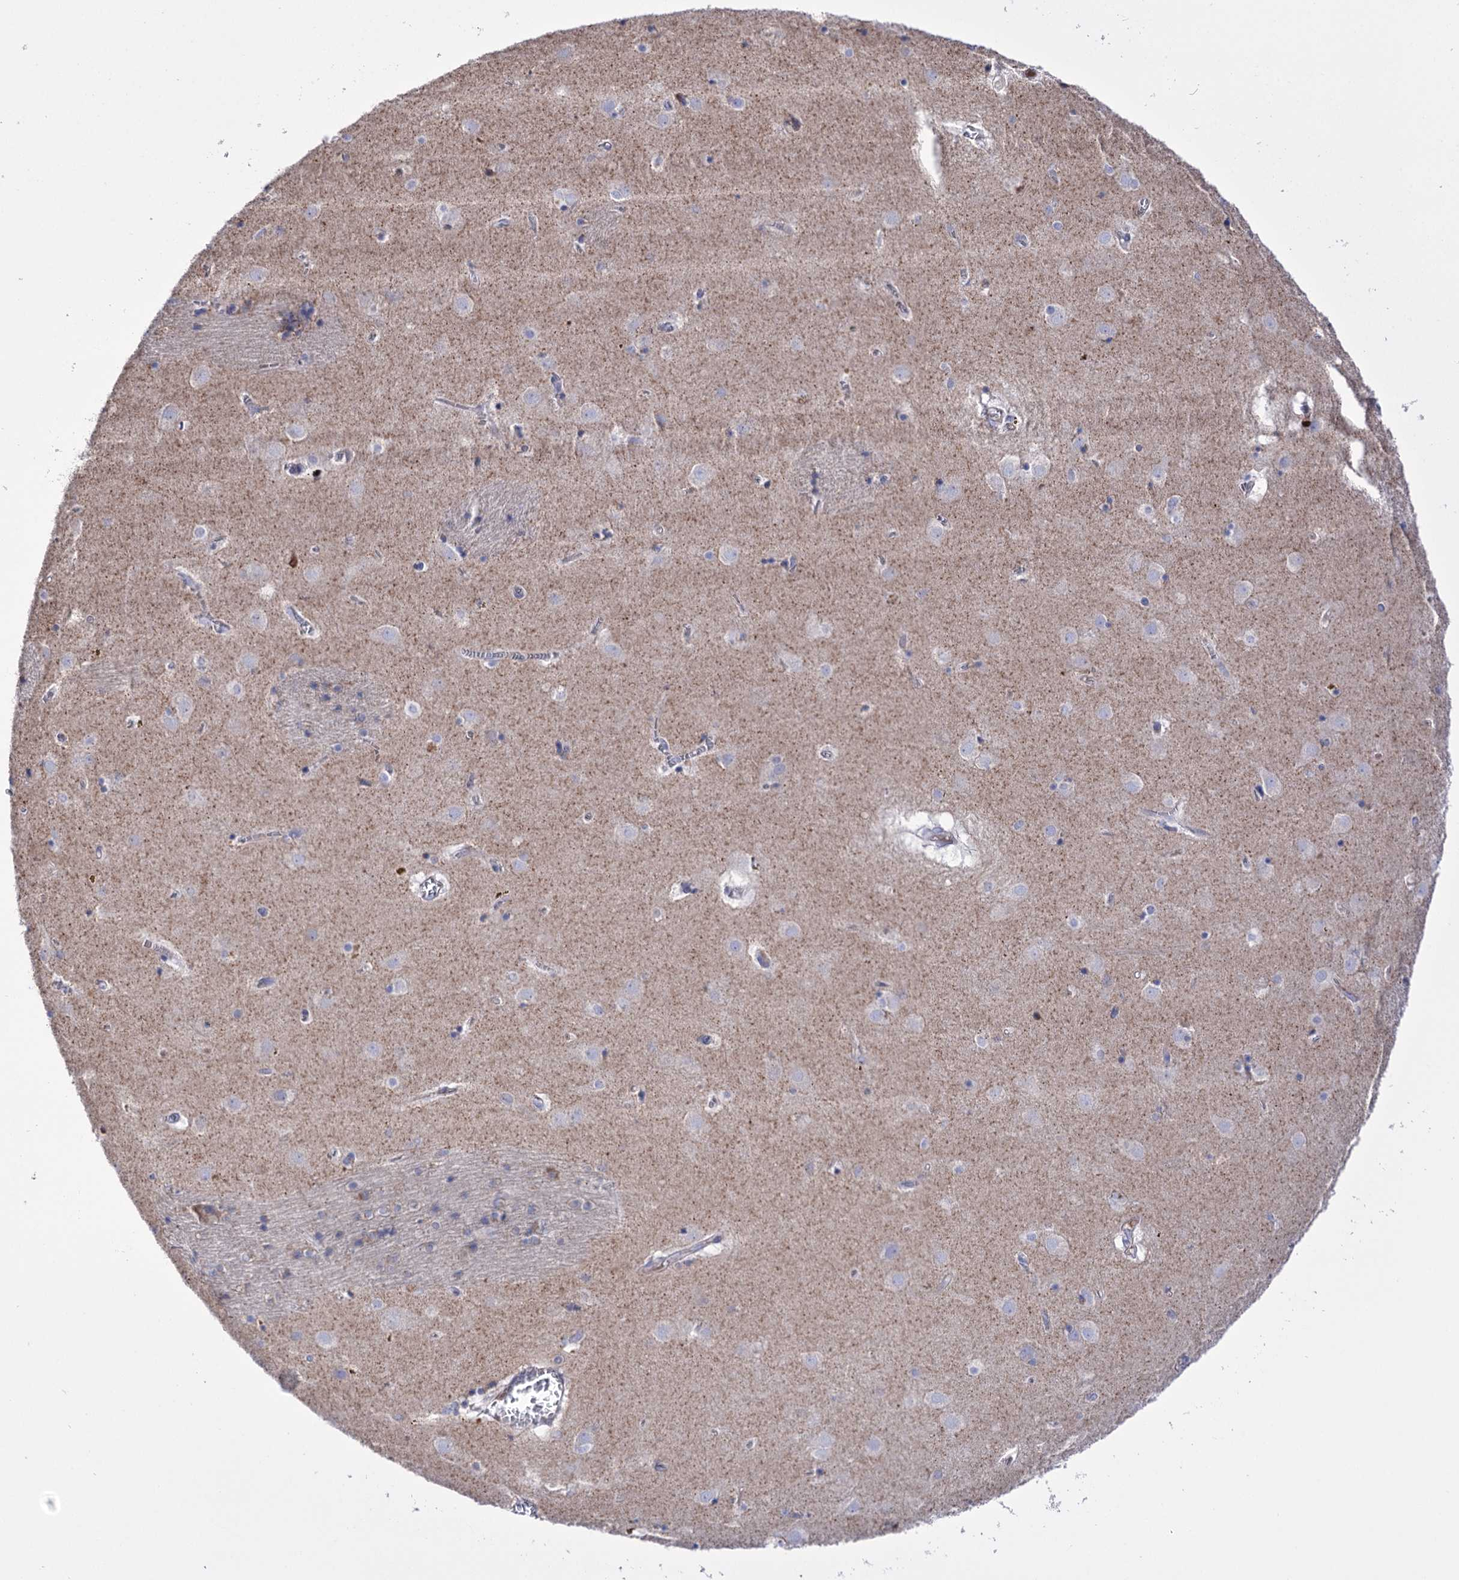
{"staining": {"intensity": "weak", "quantity": "<25%", "location": "cytoplasmic/membranous"}, "tissue": "caudate", "cell_type": "Glial cells", "image_type": "normal", "snomed": [{"axis": "morphology", "description": "Normal tissue, NOS"}, {"axis": "topography", "description": "Lateral ventricle wall"}], "caption": "The micrograph demonstrates no significant positivity in glial cells of caudate. (DAB immunohistochemistry with hematoxylin counter stain).", "gene": "BBS4", "patient": {"sex": "male", "age": 70}}